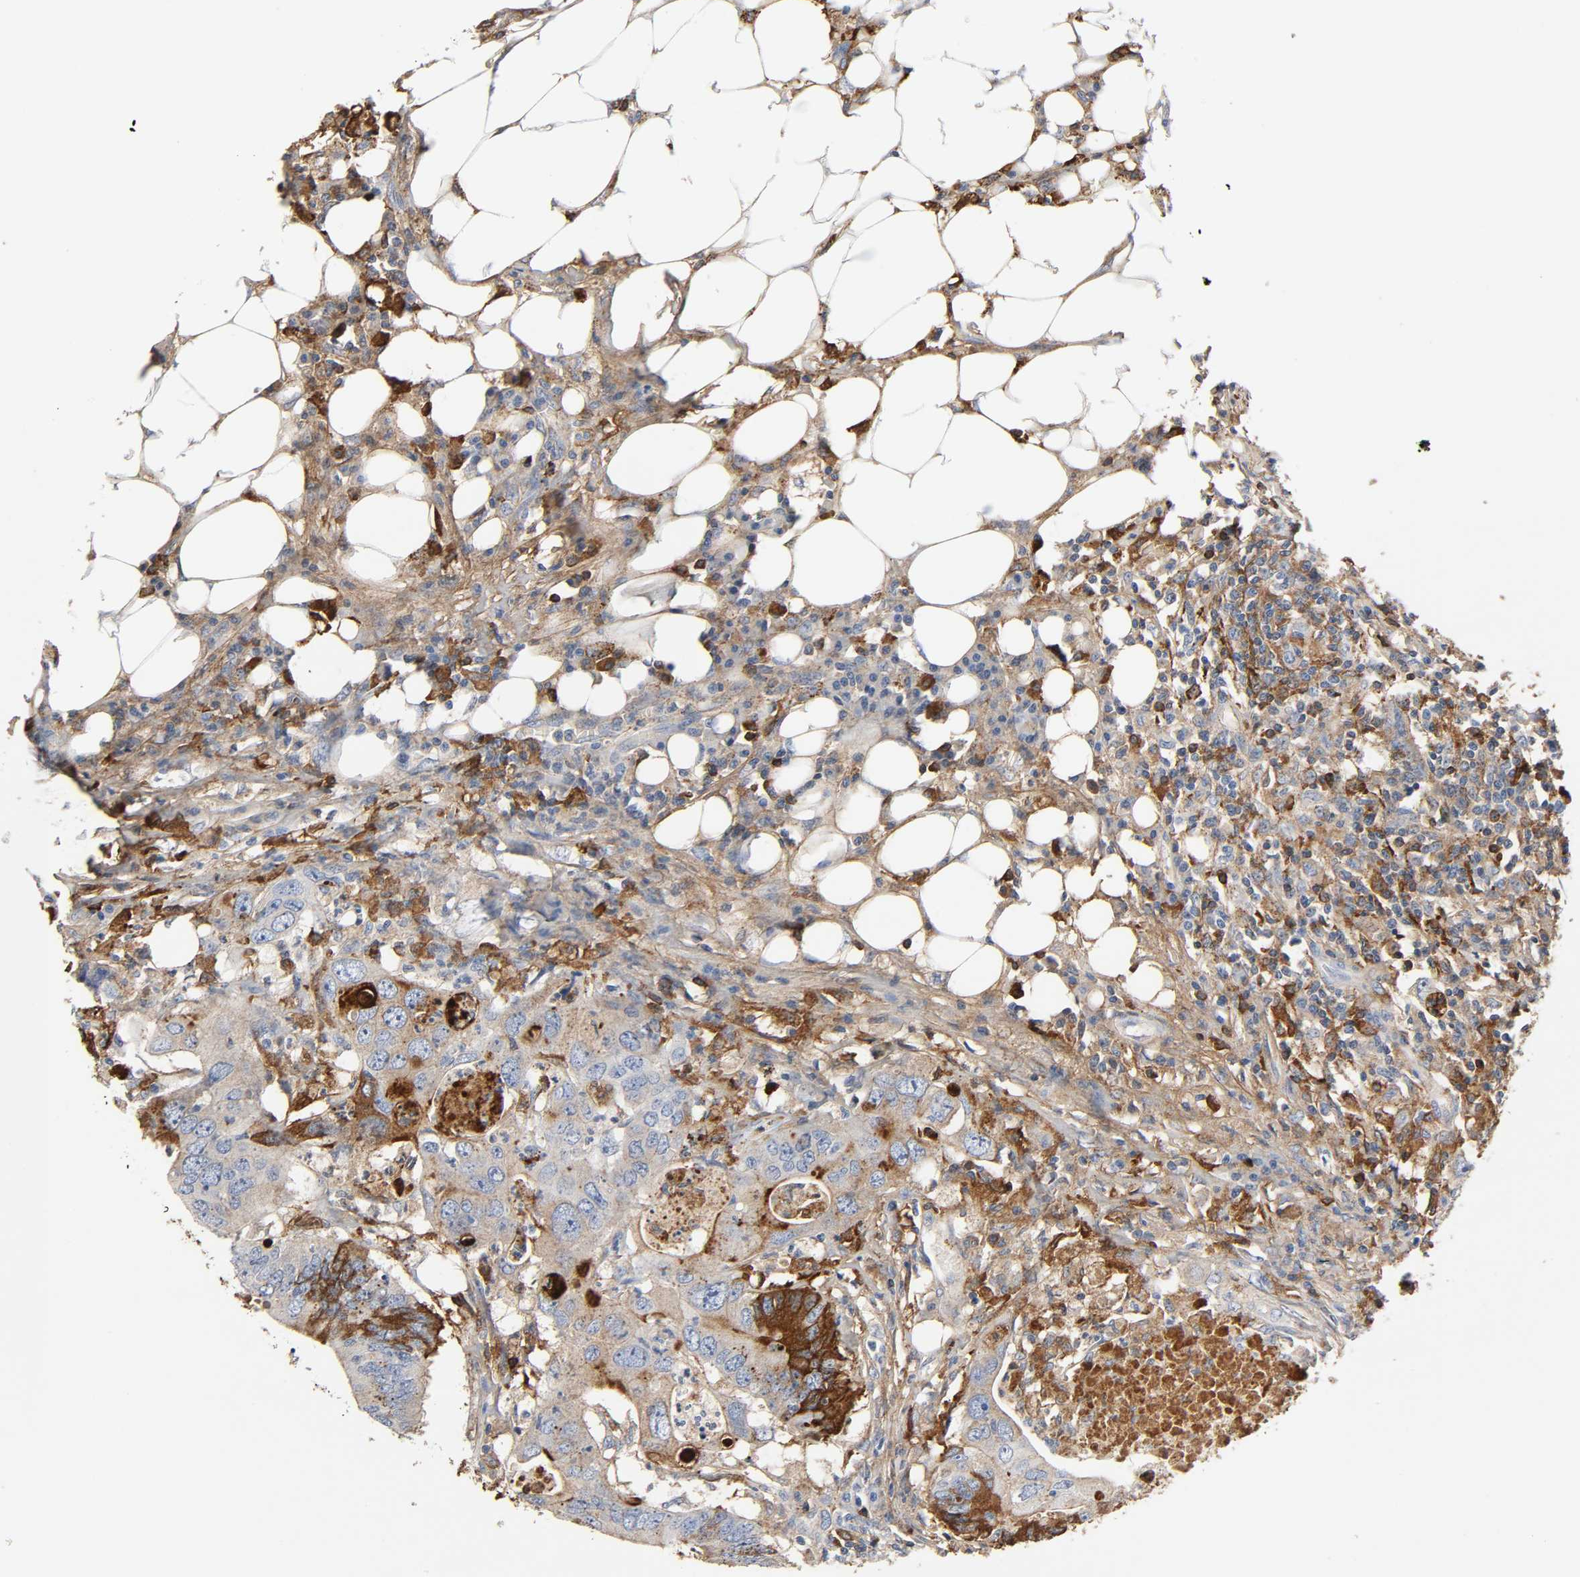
{"staining": {"intensity": "moderate", "quantity": "25%-75%", "location": "cytoplasmic/membranous"}, "tissue": "colorectal cancer", "cell_type": "Tumor cells", "image_type": "cancer", "snomed": [{"axis": "morphology", "description": "Adenocarcinoma, NOS"}, {"axis": "topography", "description": "Colon"}], "caption": "Colorectal cancer stained for a protein demonstrates moderate cytoplasmic/membranous positivity in tumor cells.", "gene": "C3", "patient": {"sex": "male", "age": 71}}